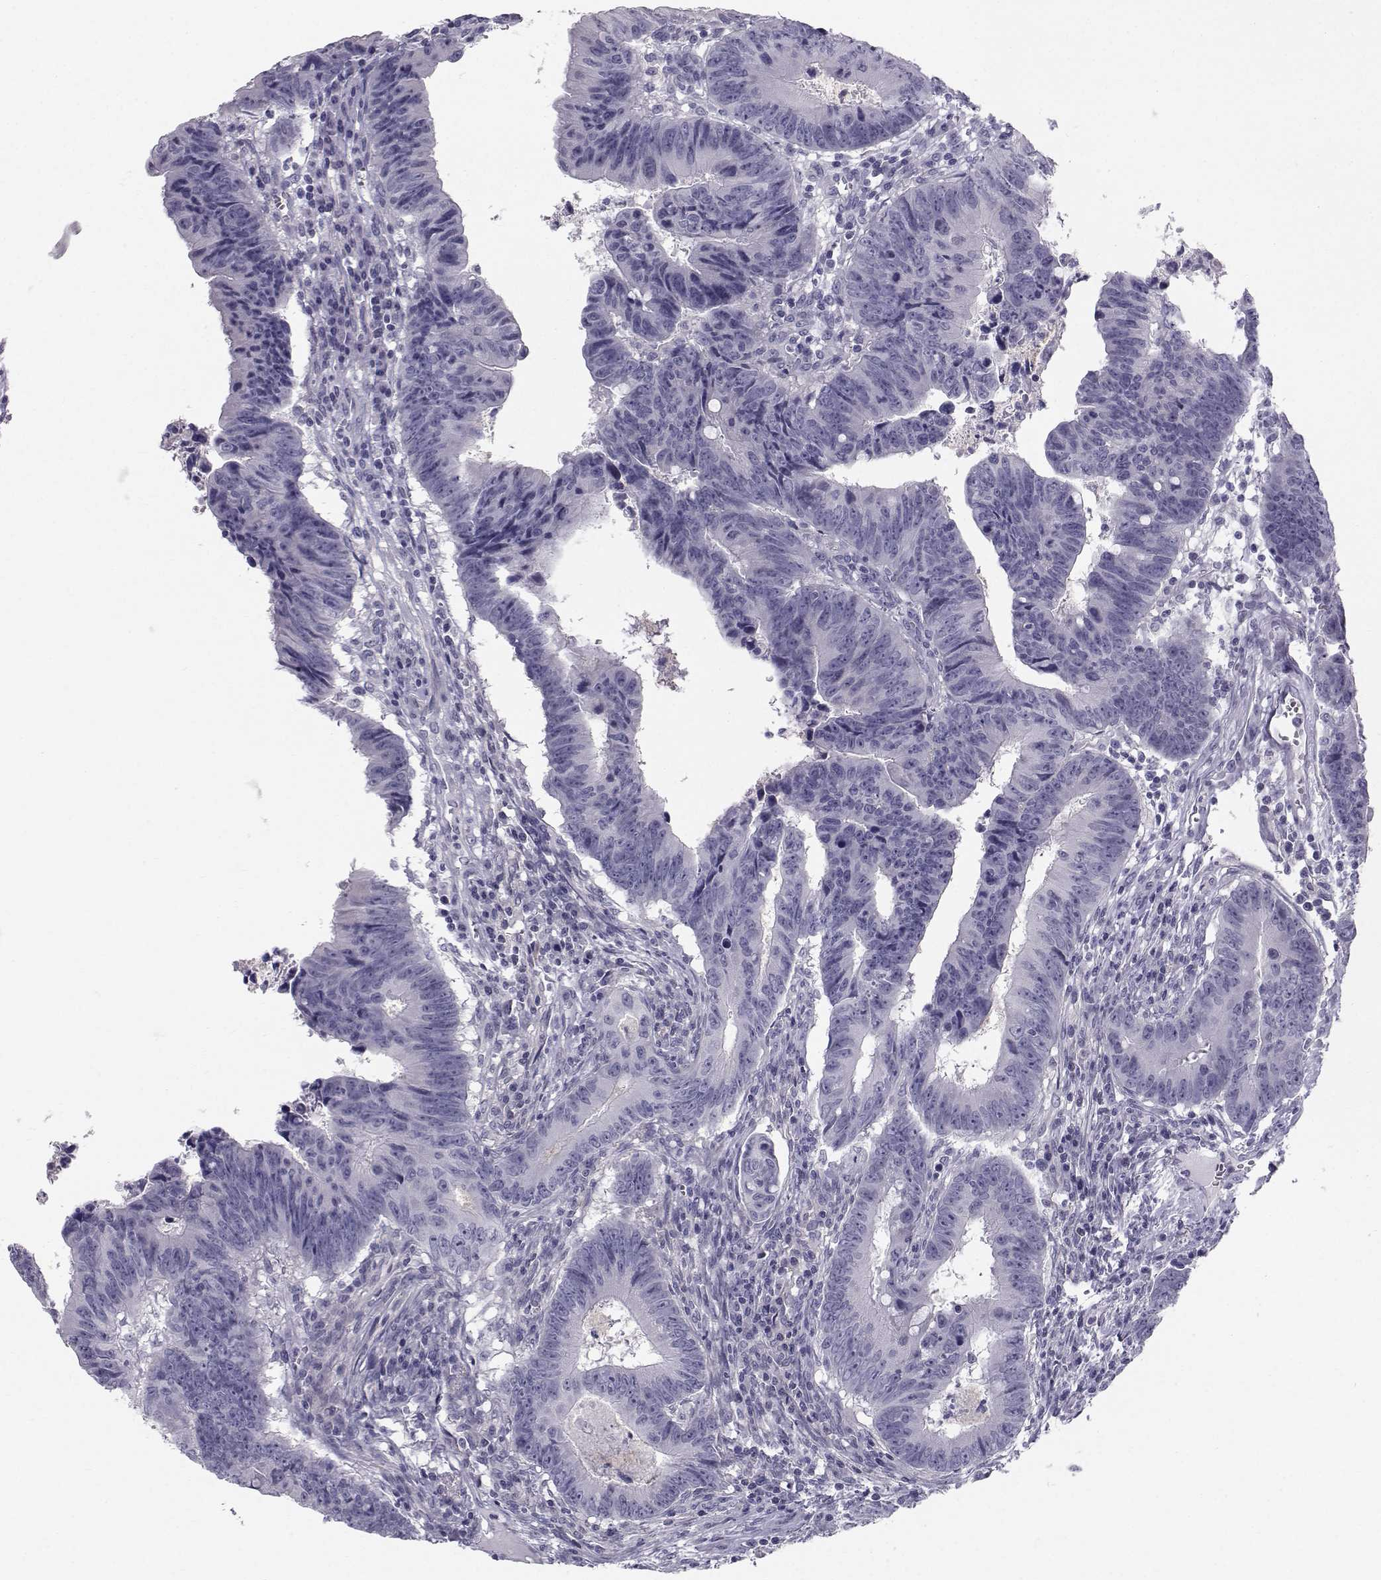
{"staining": {"intensity": "negative", "quantity": "none", "location": "none"}, "tissue": "colorectal cancer", "cell_type": "Tumor cells", "image_type": "cancer", "snomed": [{"axis": "morphology", "description": "Adenocarcinoma, NOS"}, {"axis": "topography", "description": "Colon"}], "caption": "Human colorectal cancer (adenocarcinoma) stained for a protein using IHC reveals no expression in tumor cells.", "gene": "SPDYE4", "patient": {"sex": "female", "age": 87}}